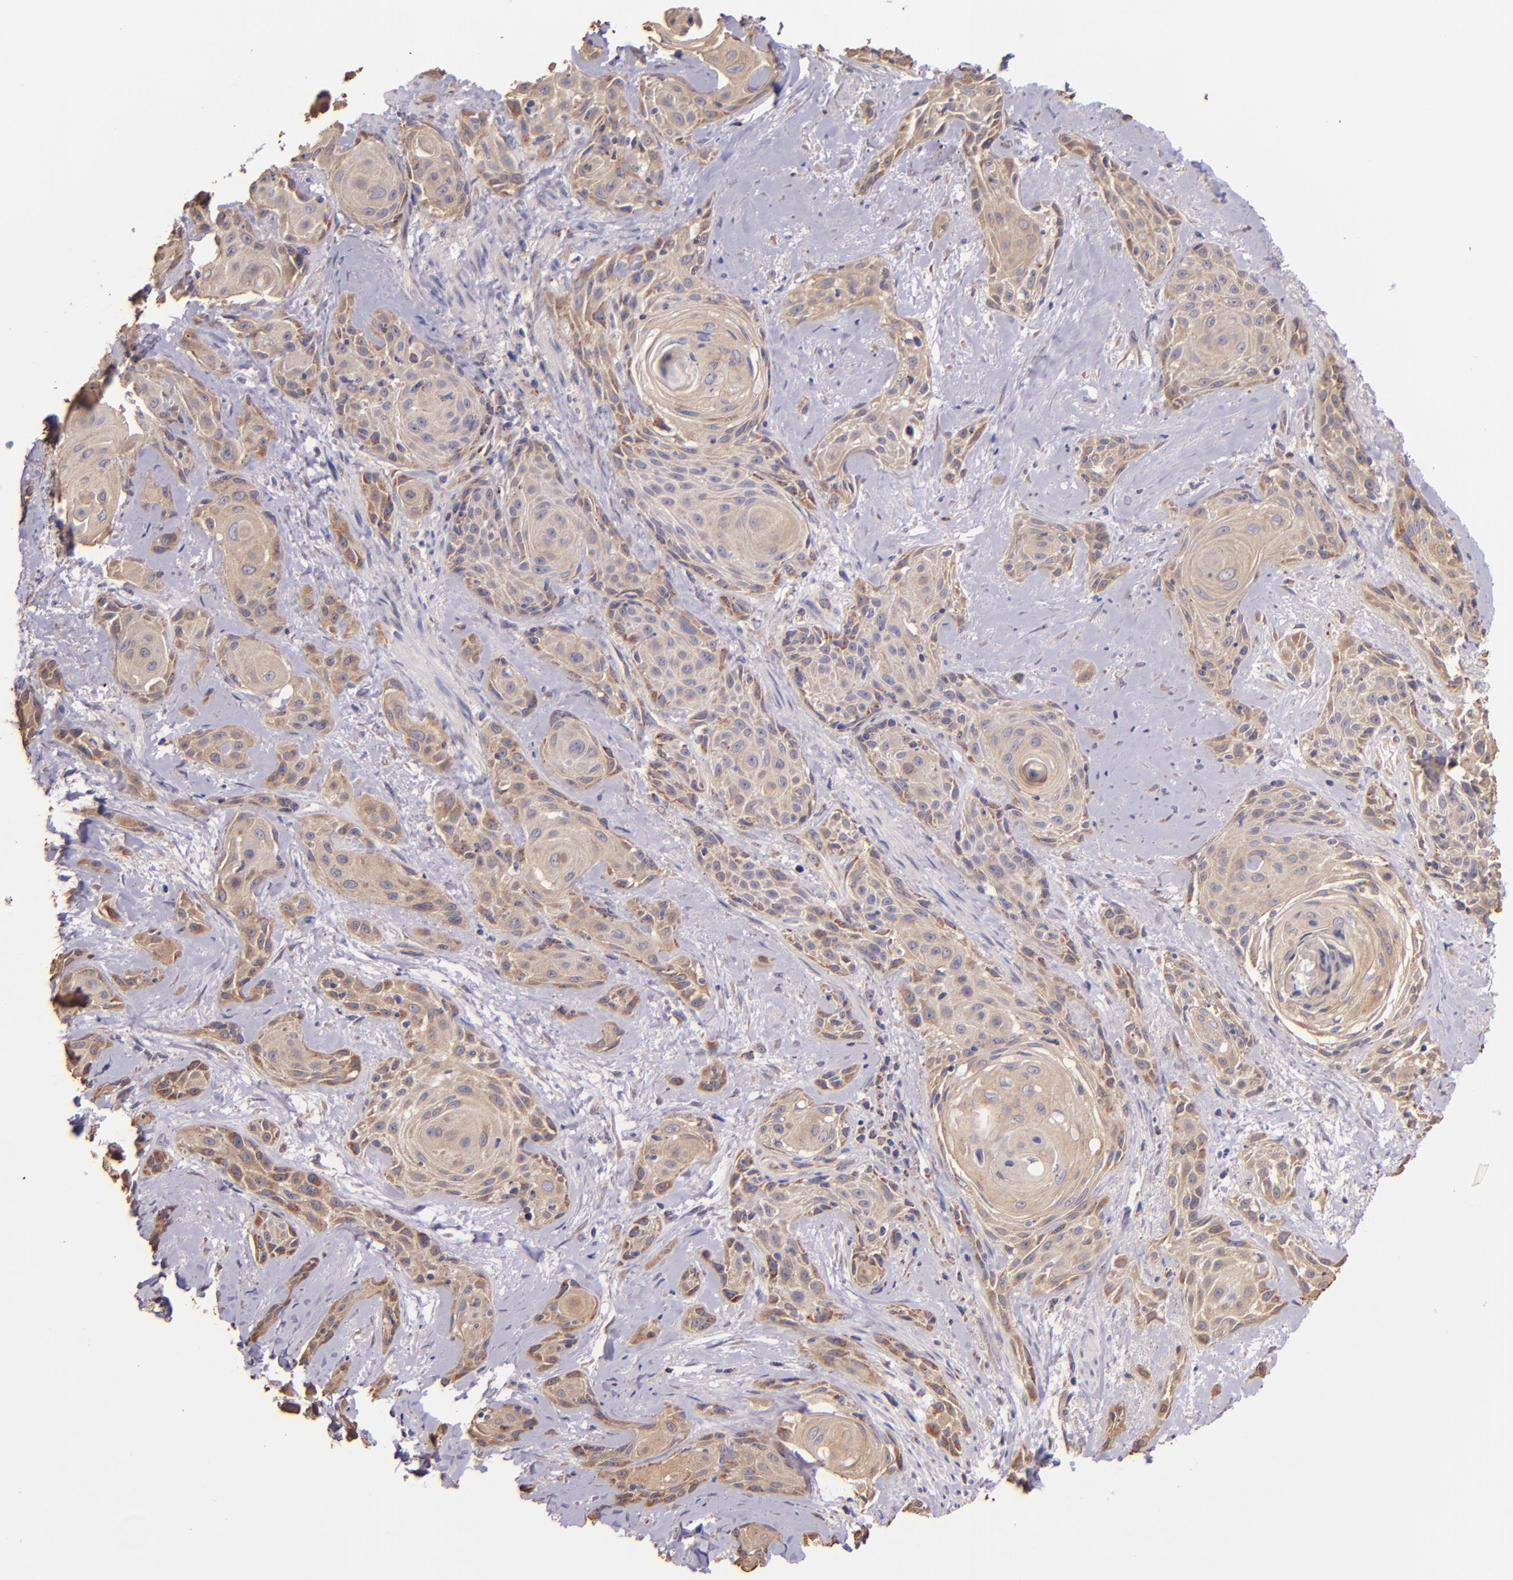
{"staining": {"intensity": "moderate", "quantity": ">75%", "location": "cytoplasmic/membranous"}, "tissue": "skin cancer", "cell_type": "Tumor cells", "image_type": "cancer", "snomed": [{"axis": "morphology", "description": "Squamous cell carcinoma, NOS"}, {"axis": "topography", "description": "Skin"}, {"axis": "topography", "description": "Anal"}], "caption": "Immunohistochemical staining of human skin squamous cell carcinoma reveals moderate cytoplasmic/membranous protein positivity in about >75% of tumor cells.", "gene": "SHC1", "patient": {"sex": "male", "age": 64}}